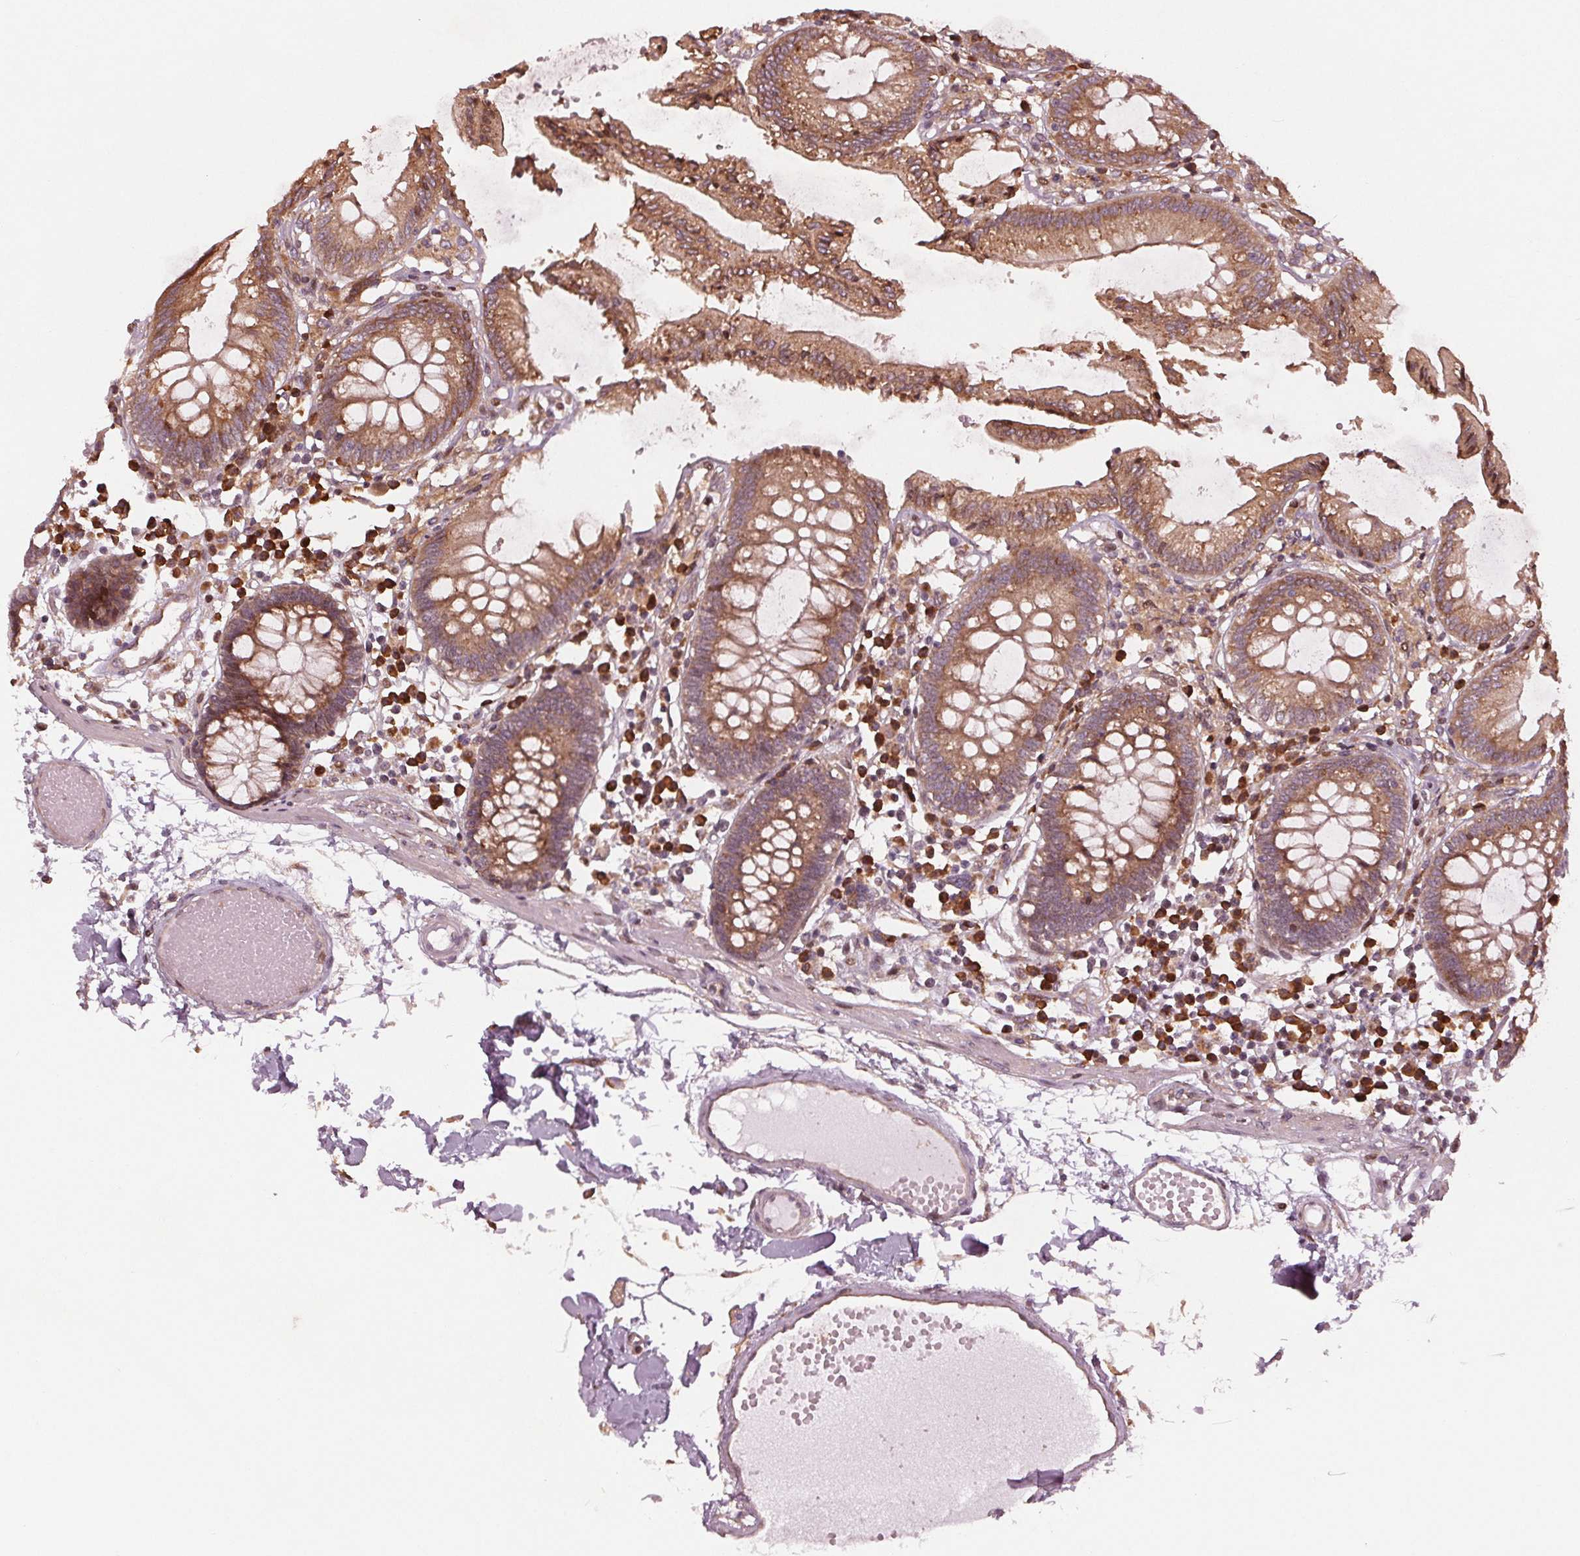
{"staining": {"intensity": "weak", "quantity": "25%-75%", "location": "cytoplasmic/membranous"}, "tissue": "colon", "cell_type": "Endothelial cells", "image_type": "normal", "snomed": [{"axis": "morphology", "description": "Normal tissue, NOS"}, {"axis": "morphology", "description": "Adenocarcinoma, NOS"}, {"axis": "topography", "description": "Colon"}], "caption": "Endothelial cells exhibit low levels of weak cytoplasmic/membranous staining in about 25%-75% of cells in normal colon.", "gene": "CMIP", "patient": {"sex": "male", "age": 83}}